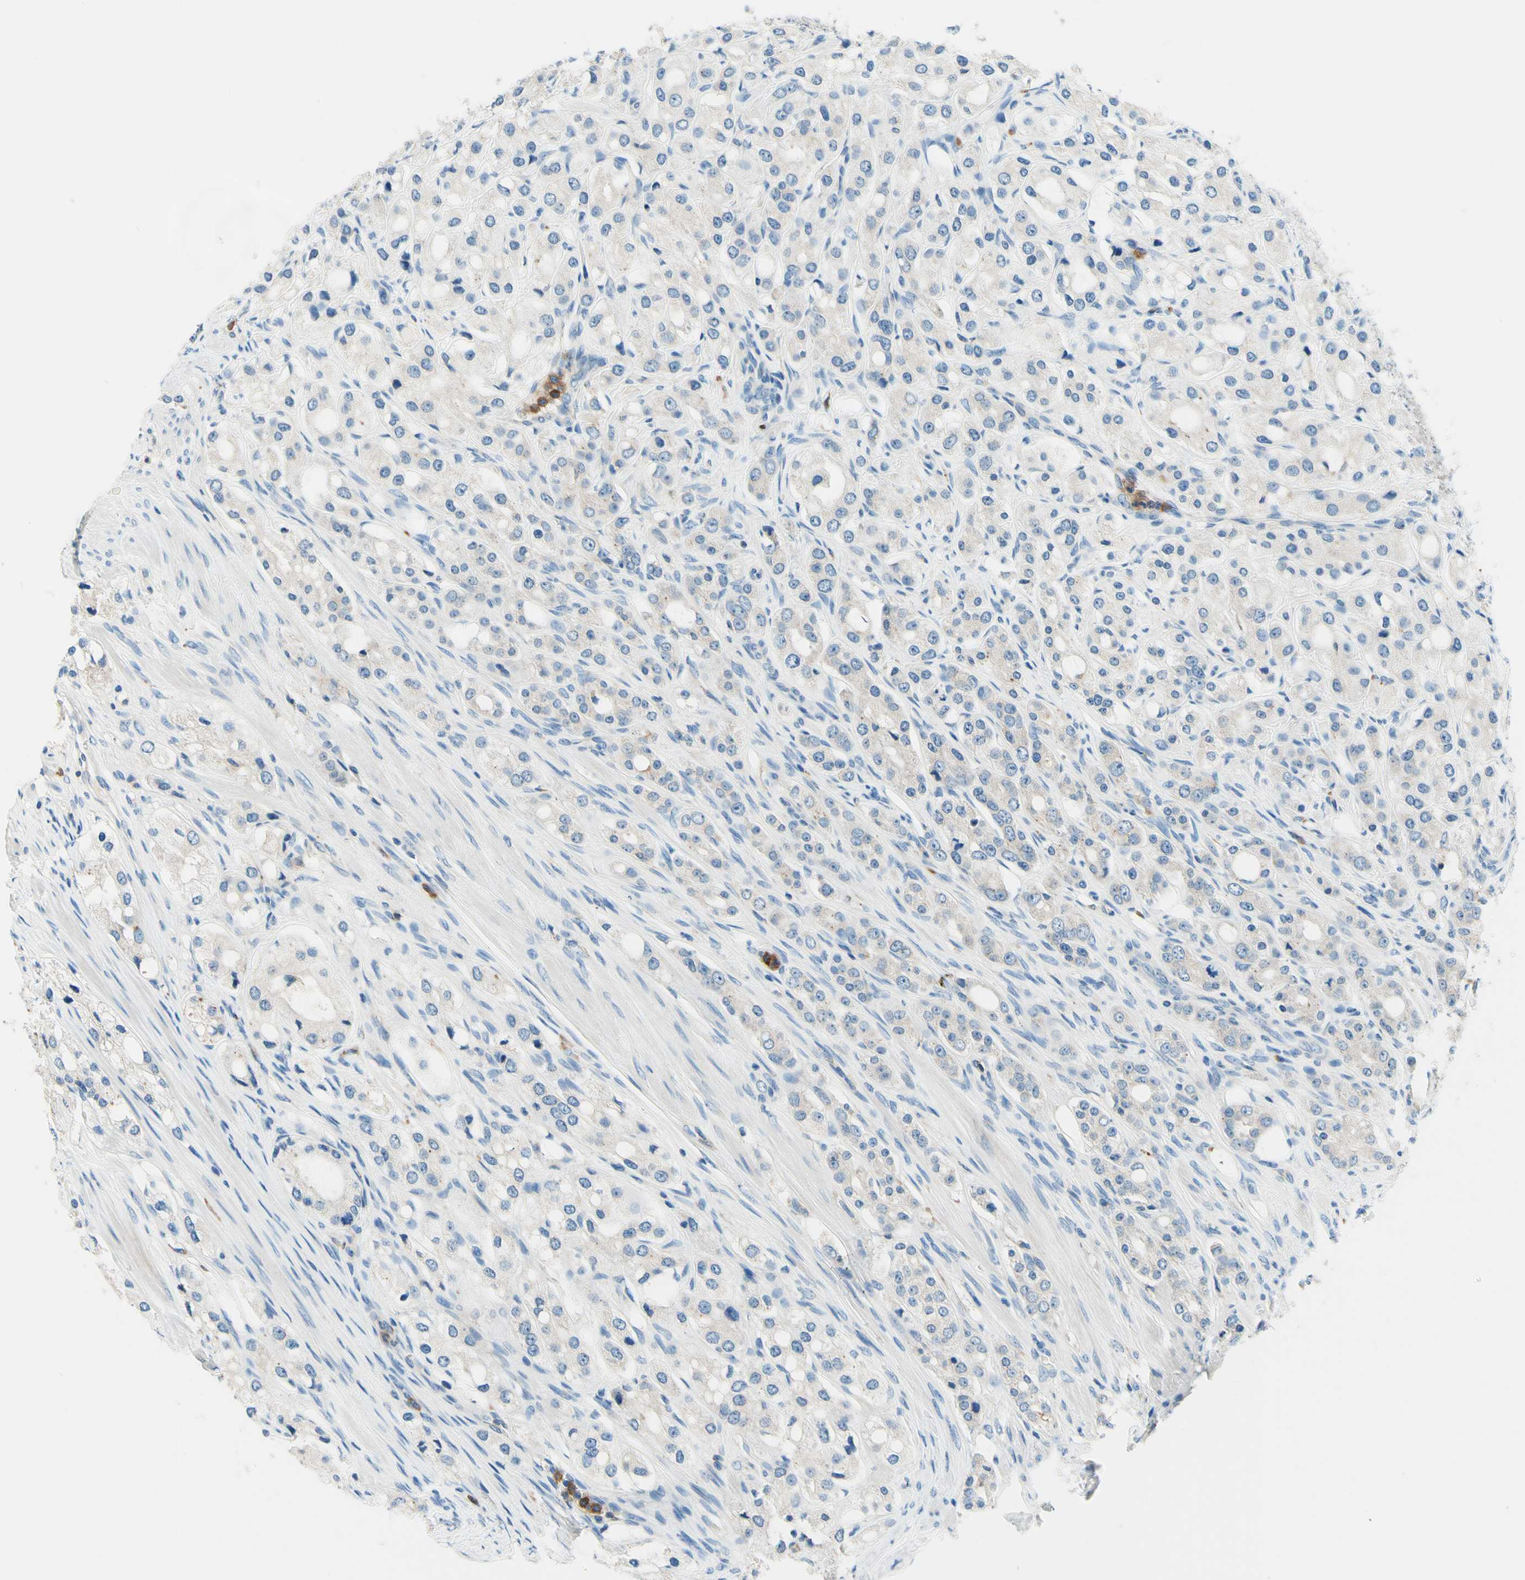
{"staining": {"intensity": "negative", "quantity": "none", "location": "none"}, "tissue": "prostate cancer", "cell_type": "Tumor cells", "image_type": "cancer", "snomed": [{"axis": "morphology", "description": "Adenocarcinoma, High grade"}, {"axis": "topography", "description": "Prostate"}], "caption": "High magnification brightfield microscopy of prostate adenocarcinoma (high-grade) stained with DAB (3,3'-diaminobenzidine) (brown) and counterstained with hematoxylin (blue): tumor cells show no significant staining.", "gene": "SIGLEC9", "patient": {"sex": "male", "age": 65}}